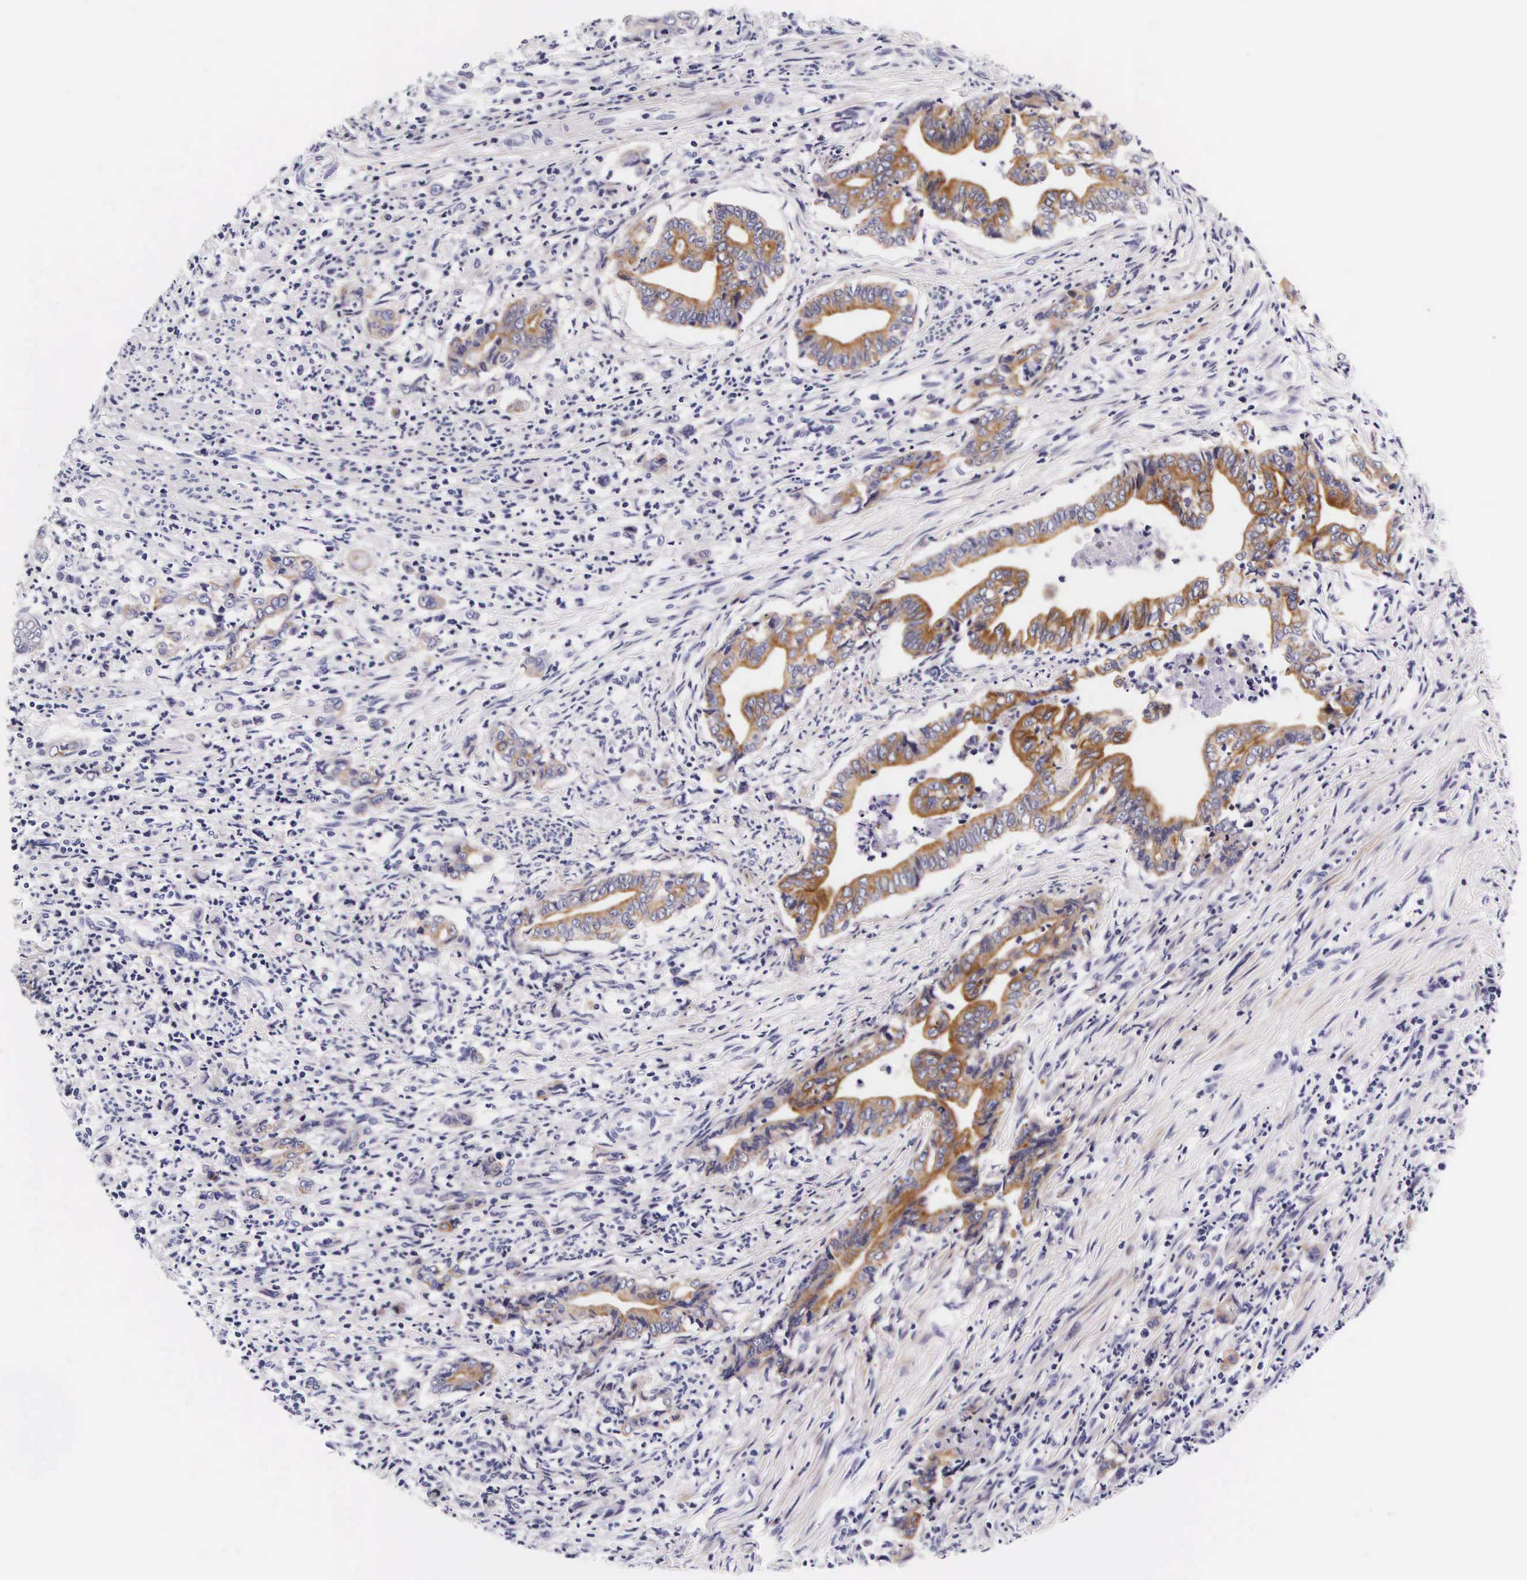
{"staining": {"intensity": "weak", "quantity": "25%-75%", "location": "cytoplasmic/membranous"}, "tissue": "stomach cancer", "cell_type": "Tumor cells", "image_type": "cancer", "snomed": [{"axis": "morphology", "description": "Adenocarcinoma, NOS"}, {"axis": "topography", "description": "Stomach"}], "caption": "Brown immunohistochemical staining in human stomach adenocarcinoma shows weak cytoplasmic/membranous staining in approximately 25%-75% of tumor cells.", "gene": "UPRT", "patient": {"sex": "female", "age": 76}}